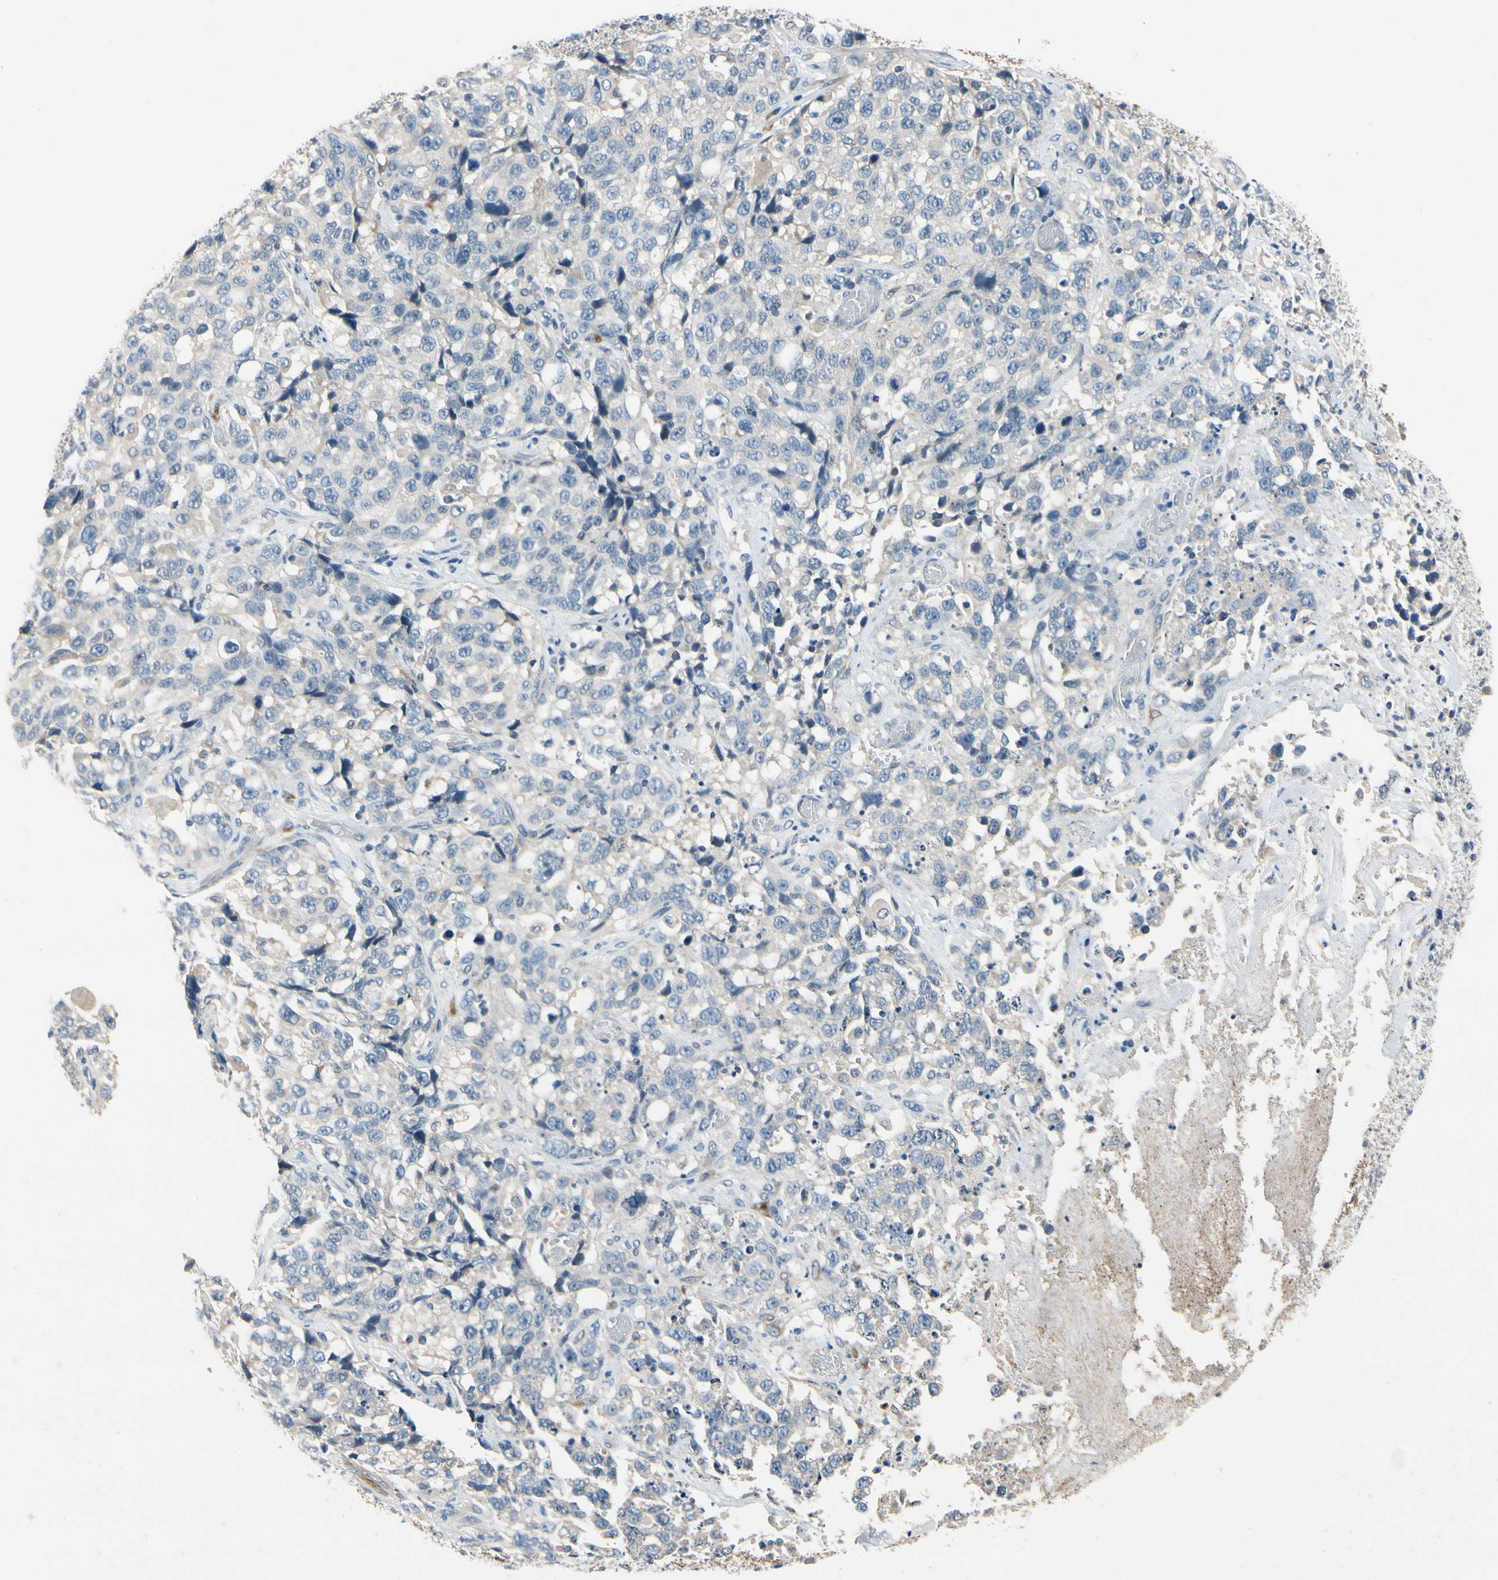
{"staining": {"intensity": "negative", "quantity": "none", "location": "none"}, "tissue": "stomach cancer", "cell_type": "Tumor cells", "image_type": "cancer", "snomed": [{"axis": "morphology", "description": "Normal tissue, NOS"}, {"axis": "morphology", "description": "Adenocarcinoma, NOS"}, {"axis": "topography", "description": "Stomach"}], "caption": "Immunohistochemistry of stomach cancer displays no staining in tumor cells. (DAB immunohistochemistry, high magnification).", "gene": "SLC27A6", "patient": {"sex": "male", "age": 48}}